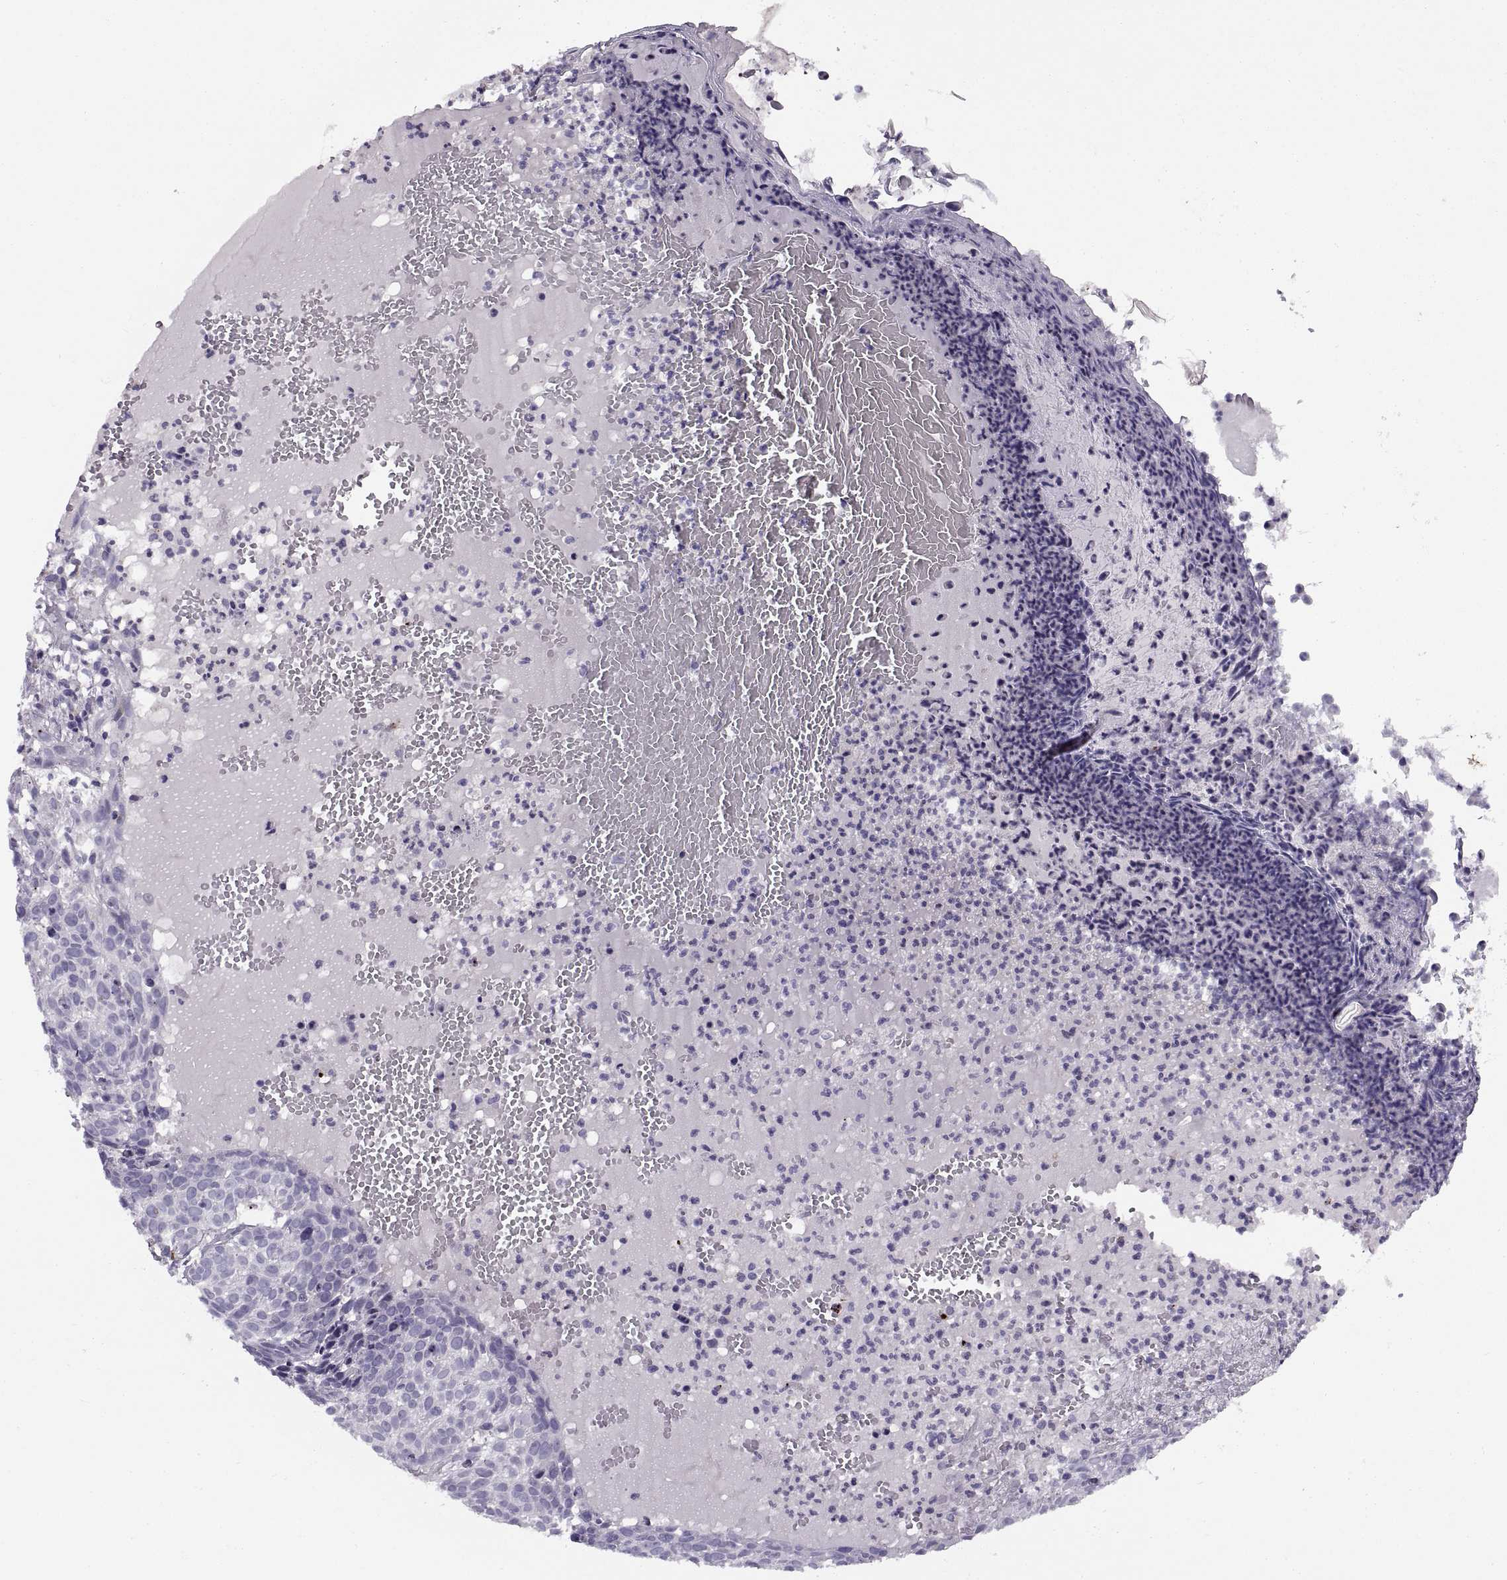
{"staining": {"intensity": "negative", "quantity": "none", "location": "none"}, "tissue": "skin cancer", "cell_type": "Tumor cells", "image_type": "cancer", "snomed": [{"axis": "morphology", "description": "Basal cell carcinoma"}, {"axis": "topography", "description": "Skin"}], "caption": "The IHC image has no significant staining in tumor cells of skin cancer tissue.", "gene": "CALCR", "patient": {"sex": "male", "age": 90}}